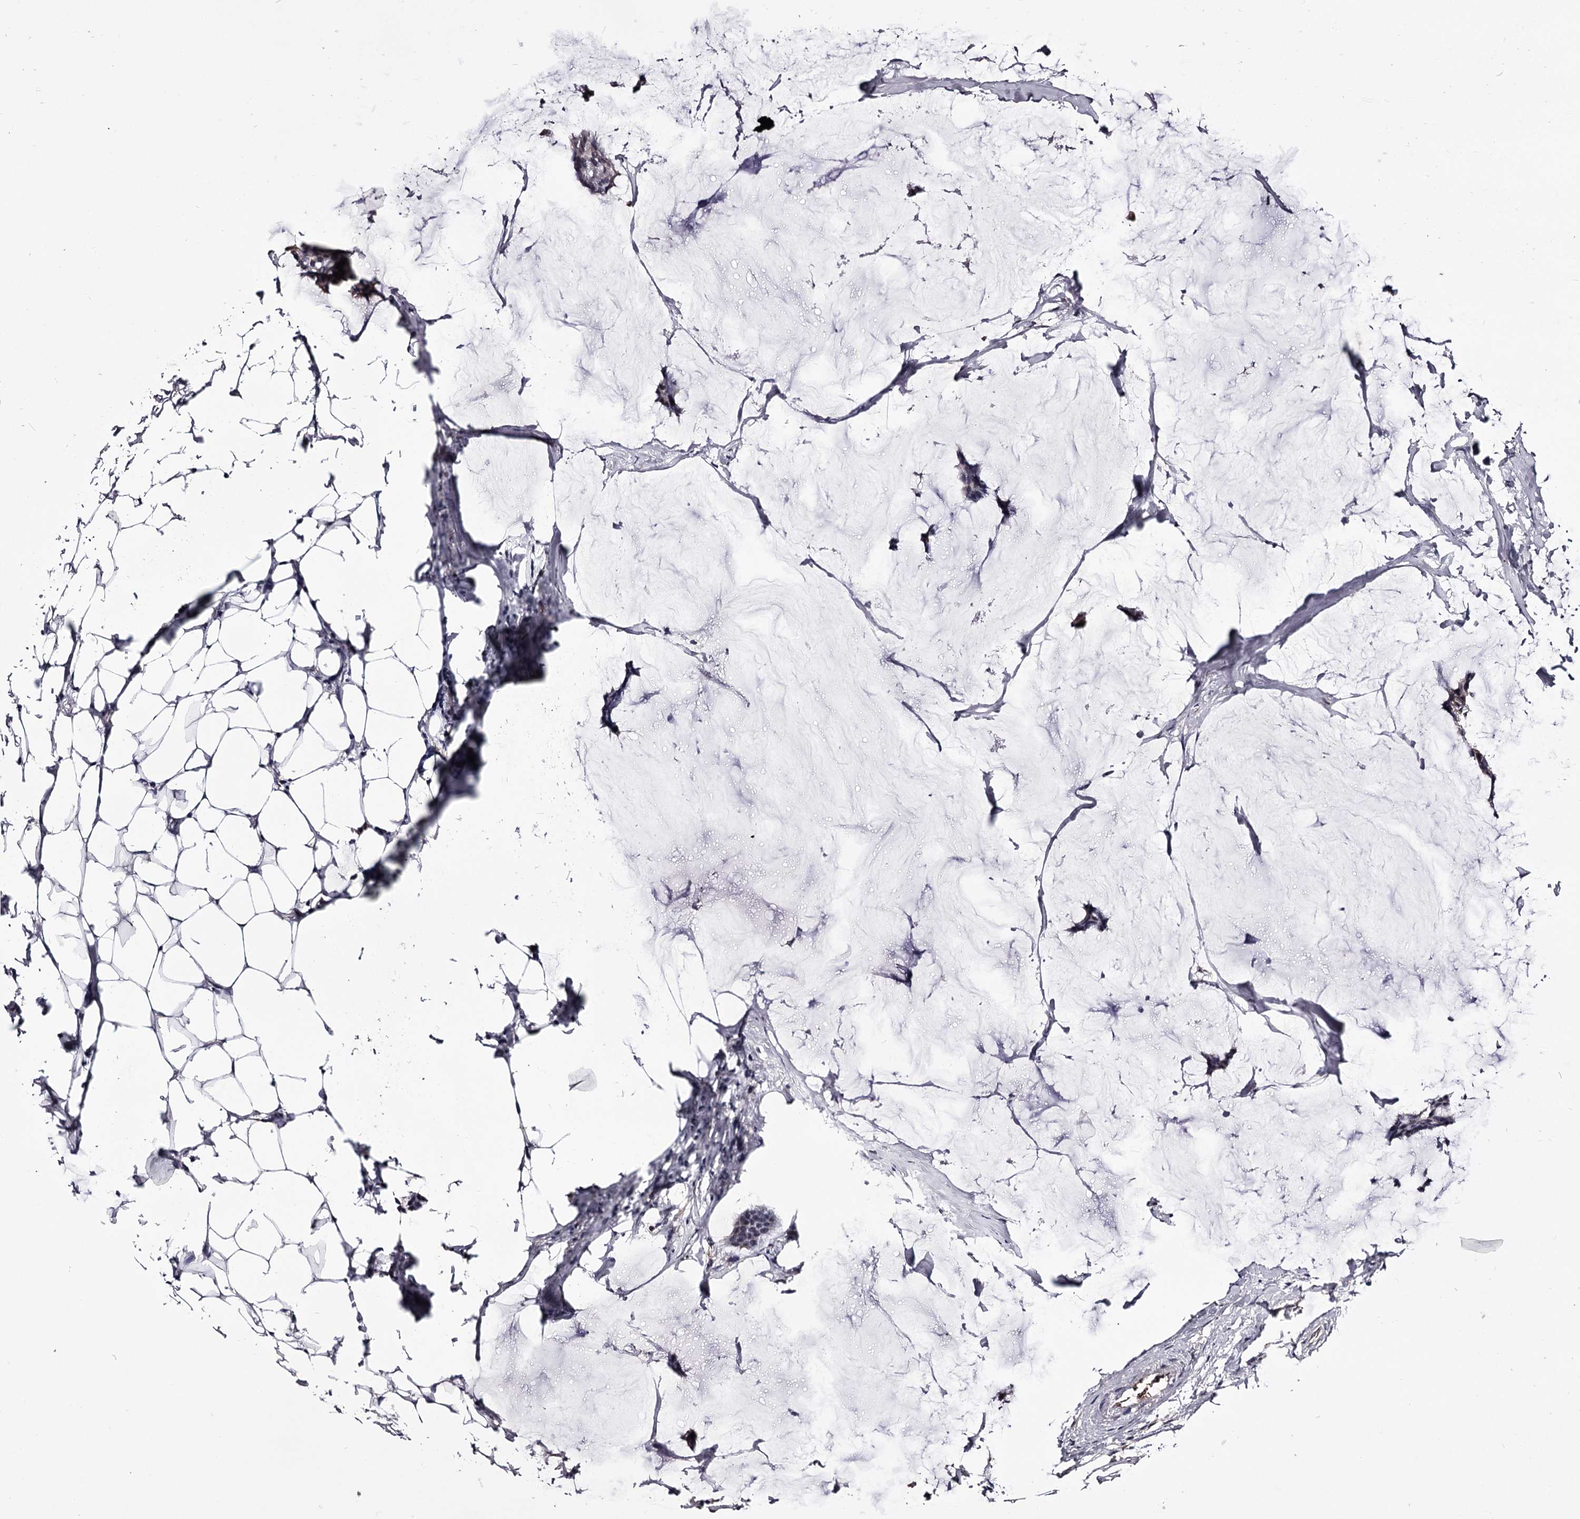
{"staining": {"intensity": "weak", "quantity": "<25%", "location": "nuclear"}, "tissue": "breast cancer", "cell_type": "Tumor cells", "image_type": "cancer", "snomed": [{"axis": "morphology", "description": "Duct carcinoma"}, {"axis": "topography", "description": "Breast"}], "caption": "Immunohistochemistry (IHC) of human infiltrating ductal carcinoma (breast) exhibits no positivity in tumor cells. (IHC, brightfield microscopy, high magnification).", "gene": "GSTO1", "patient": {"sex": "female", "age": 93}}